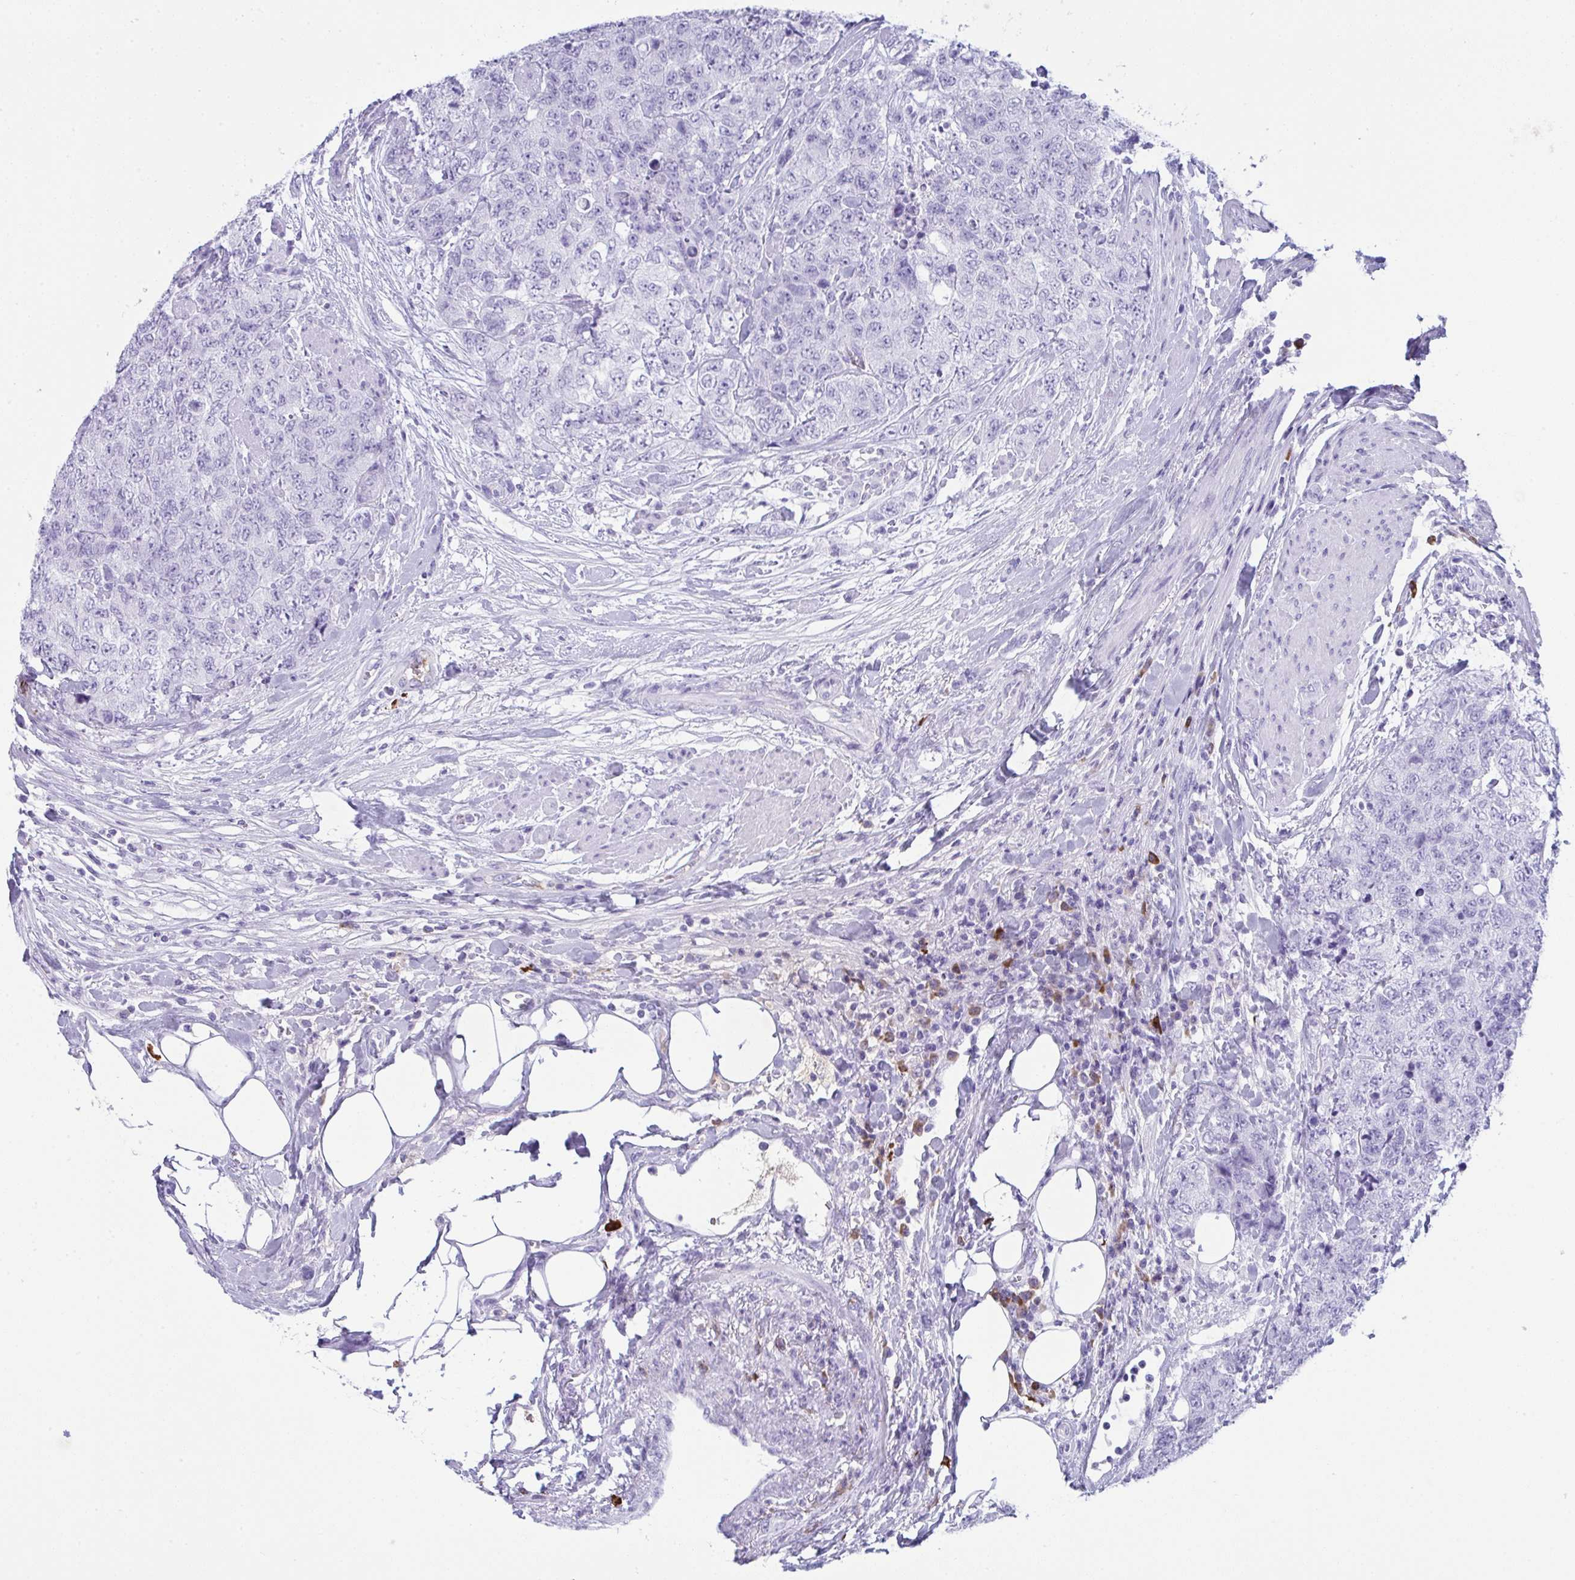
{"staining": {"intensity": "negative", "quantity": "none", "location": "none"}, "tissue": "urothelial cancer", "cell_type": "Tumor cells", "image_type": "cancer", "snomed": [{"axis": "morphology", "description": "Urothelial carcinoma, High grade"}, {"axis": "topography", "description": "Urinary bladder"}], "caption": "Tumor cells are negative for protein expression in human urothelial carcinoma (high-grade). Brightfield microscopy of immunohistochemistry (IHC) stained with DAB (3,3'-diaminobenzidine) (brown) and hematoxylin (blue), captured at high magnification.", "gene": "JCHAIN", "patient": {"sex": "female", "age": 78}}